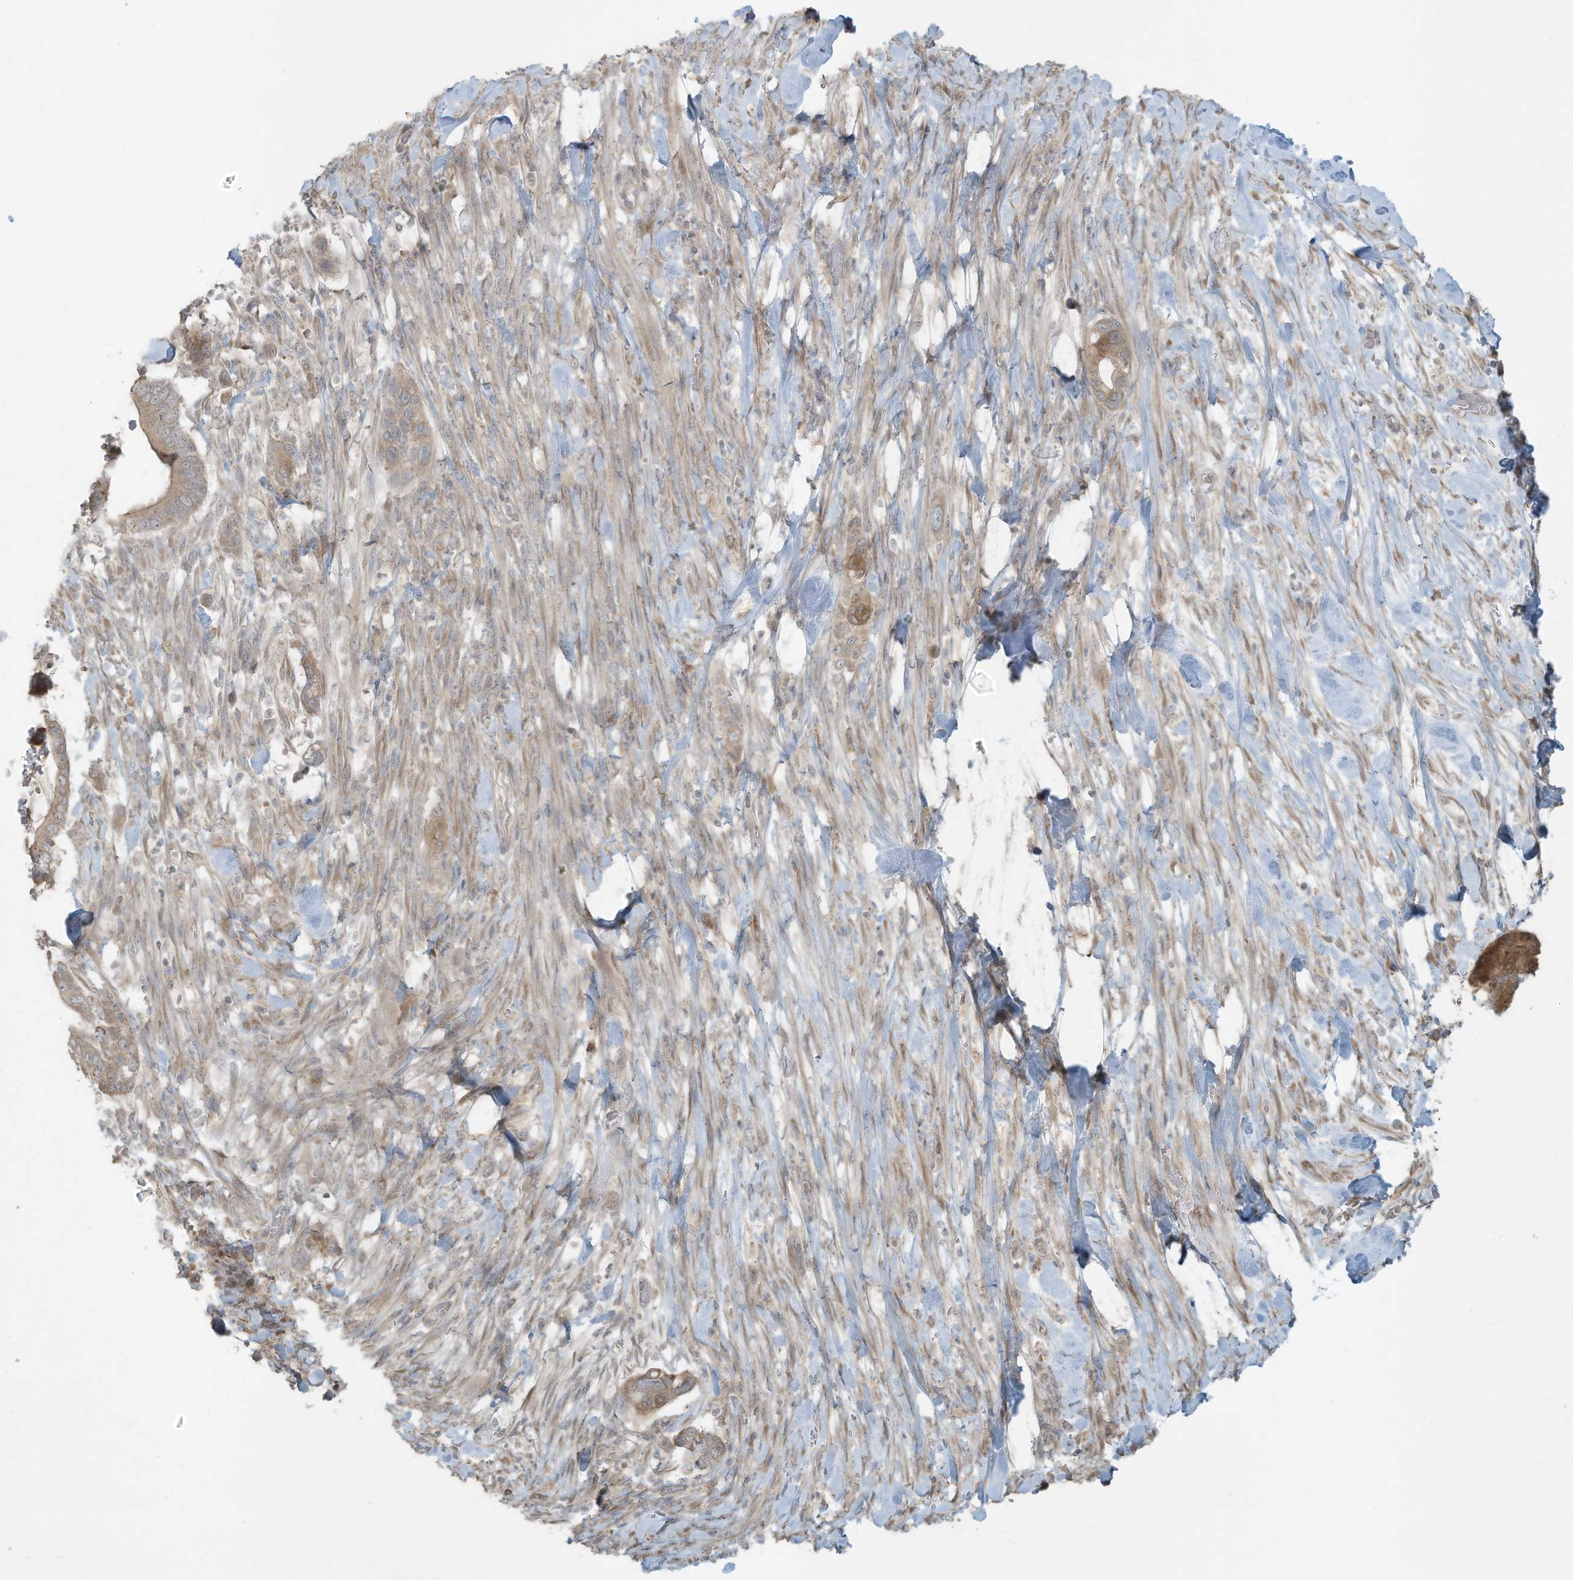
{"staining": {"intensity": "weak", "quantity": ">75%", "location": "cytoplasmic/membranous"}, "tissue": "pancreatic cancer", "cell_type": "Tumor cells", "image_type": "cancer", "snomed": [{"axis": "morphology", "description": "Adenocarcinoma, NOS"}, {"axis": "topography", "description": "Pancreas"}], "caption": "Approximately >75% of tumor cells in human pancreatic cancer (adenocarcinoma) reveal weak cytoplasmic/membranous protein expression as visualized by brown immunohistochemical staining.", "gene": "MAGIX", "patient": {"sex": "male", "age": 68}}